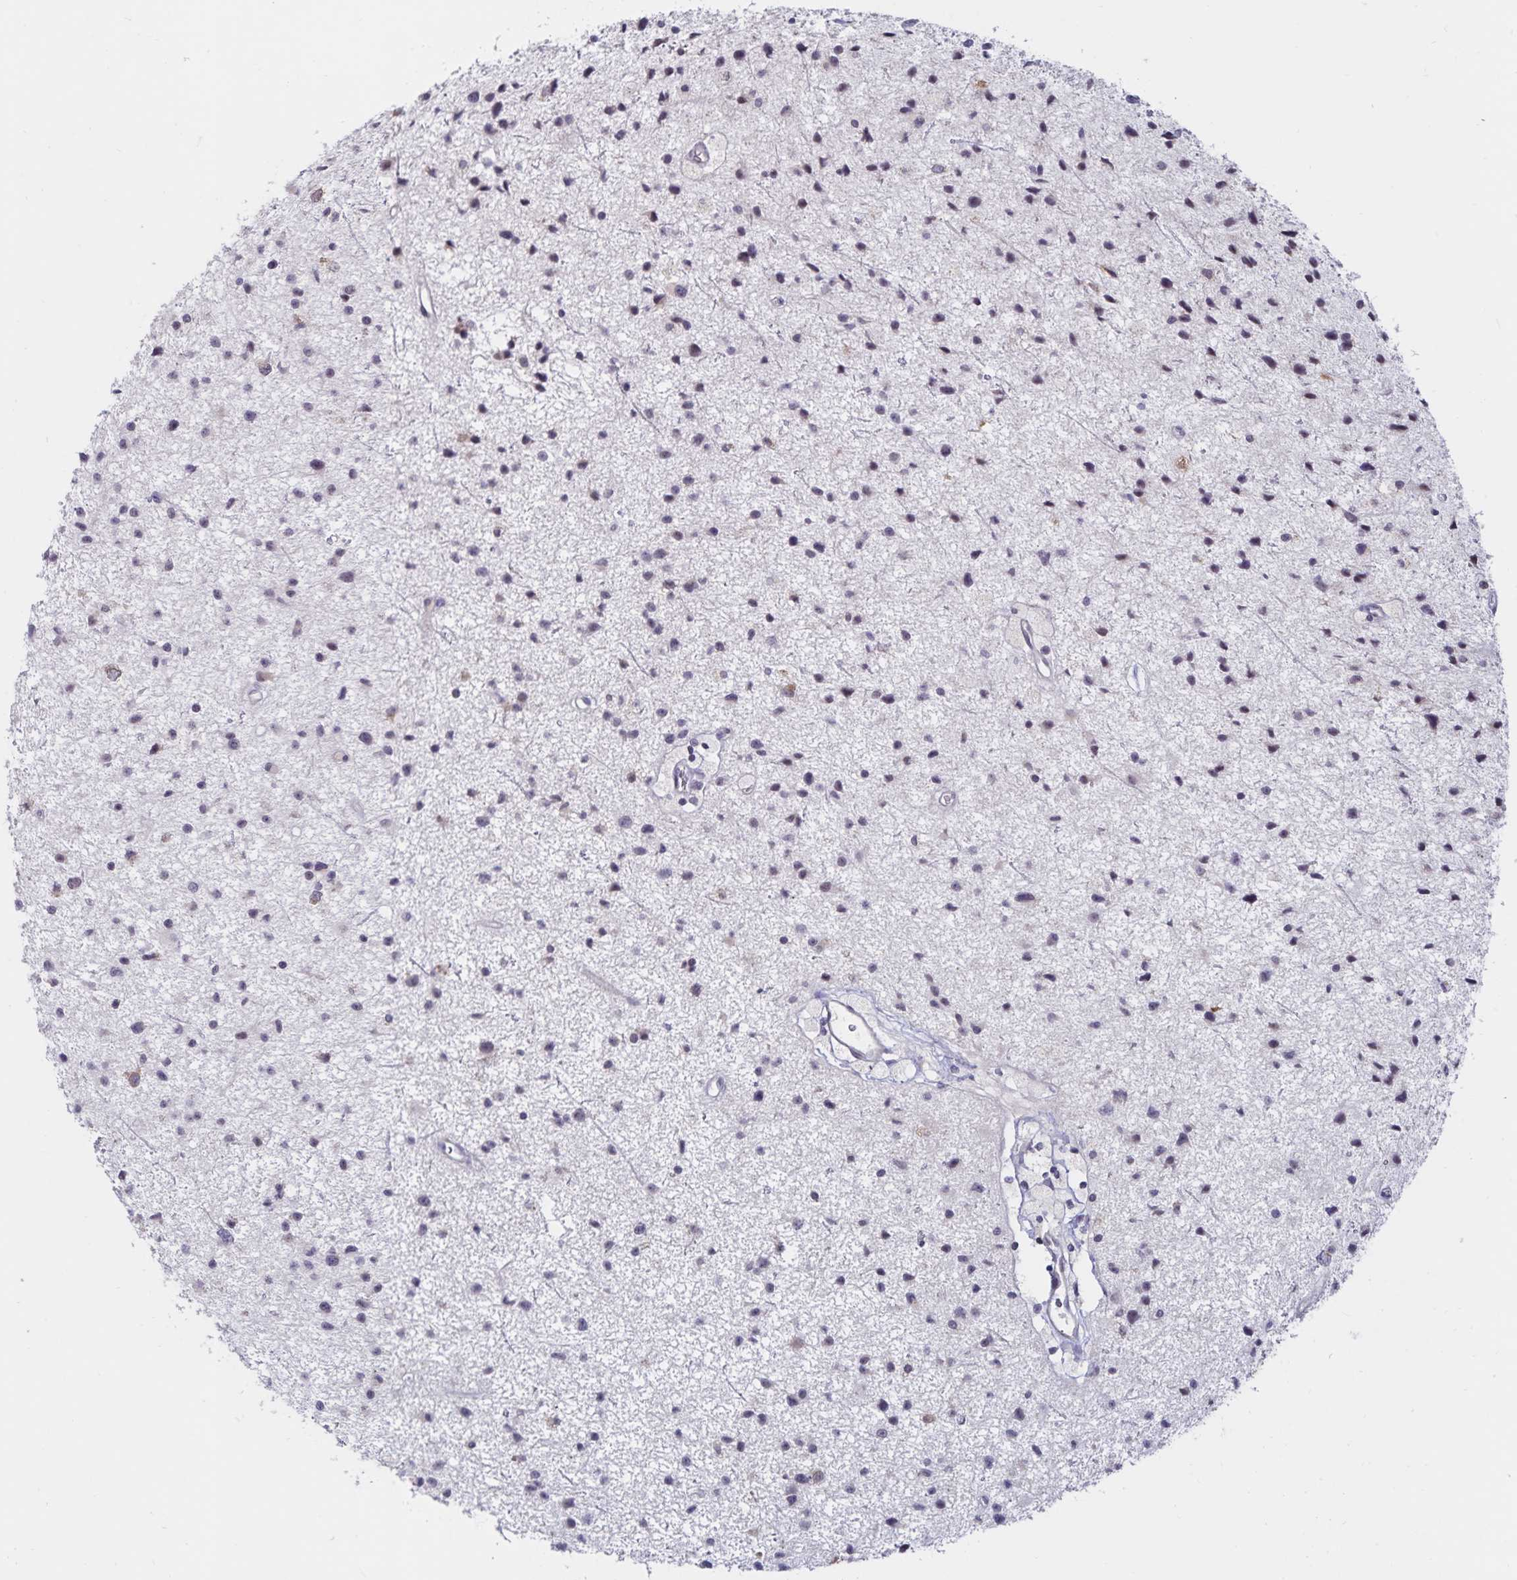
{"staining": {"intensity": "weak", "quantity": "25%-75%", "location": "cytoplasmic/membranous"}, "tissue": "glioma", "cell_type": "Tumor cells", "image_type": "cancer", "snomed": [{"axis": "morphology", "description": "Glioma, malignant, Low grade"}, {"axis": "topography", "description": "Brain"}], "caption": "Human malignant low-grade glioma stained with a protein marker displays weak staining in tumor cells.", "gene": "ATP2A2", "patient": {"sex": "male", "age": 43}}